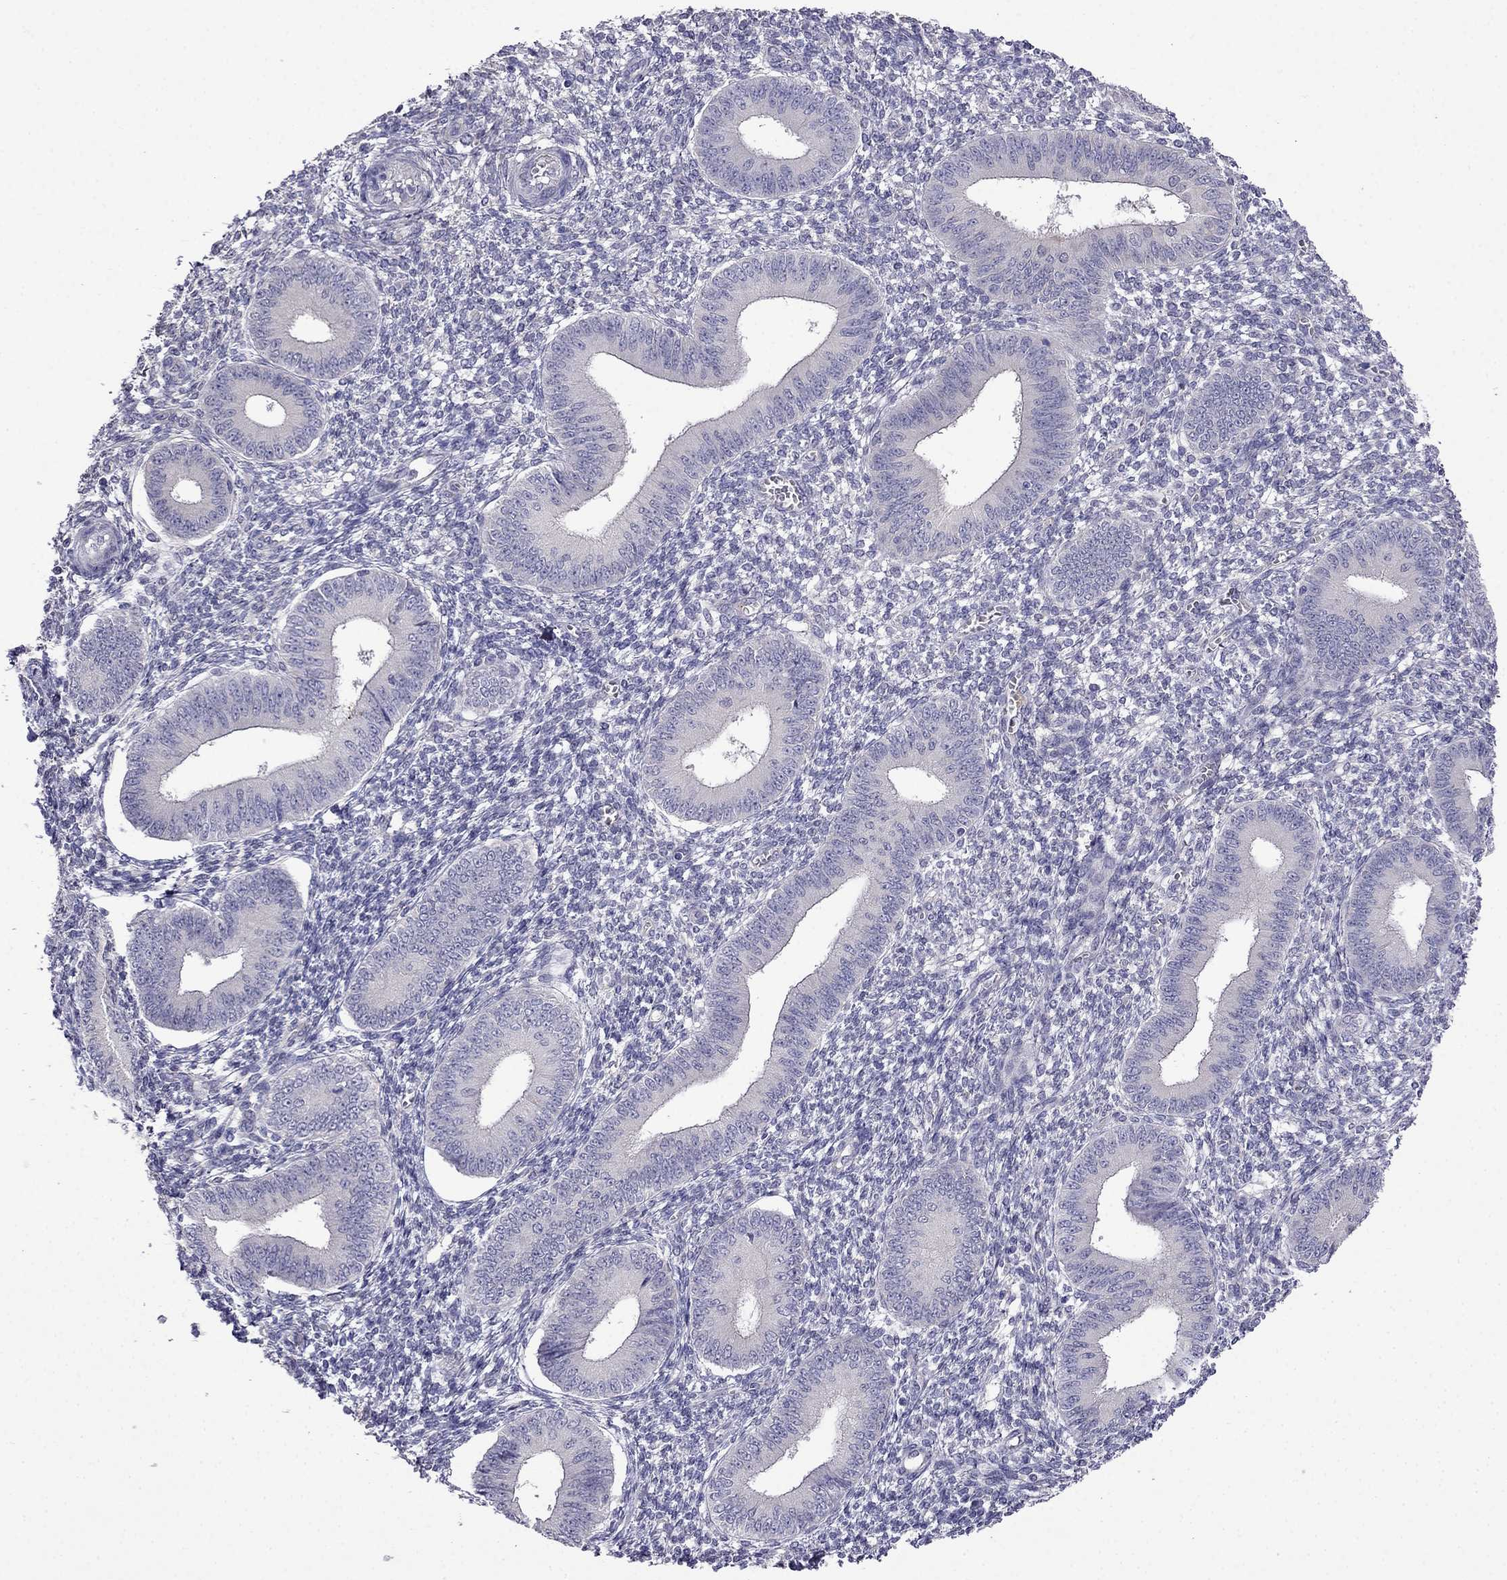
{"staining": {"intensity": "negative", "quantity": "none", "location": "none"}, "tissue": "endometrium", "cell_type": "Cells in endometrial stroma", "image_type": "normal", "snomed": [{"axis": "morphology", "description": "Normal tissue, NOS"}, {"axis": "topography", "description": "Endometrium"}], "caption": "High magnification brightfield microscopy of benign endometrium stained with DAB (brown) and counterstained with hematoxylin (blue): cells in endometrial stroma show no significant expression.", "gene": "SCNN1D", "patient": {"sex": "female", "age": 42}}